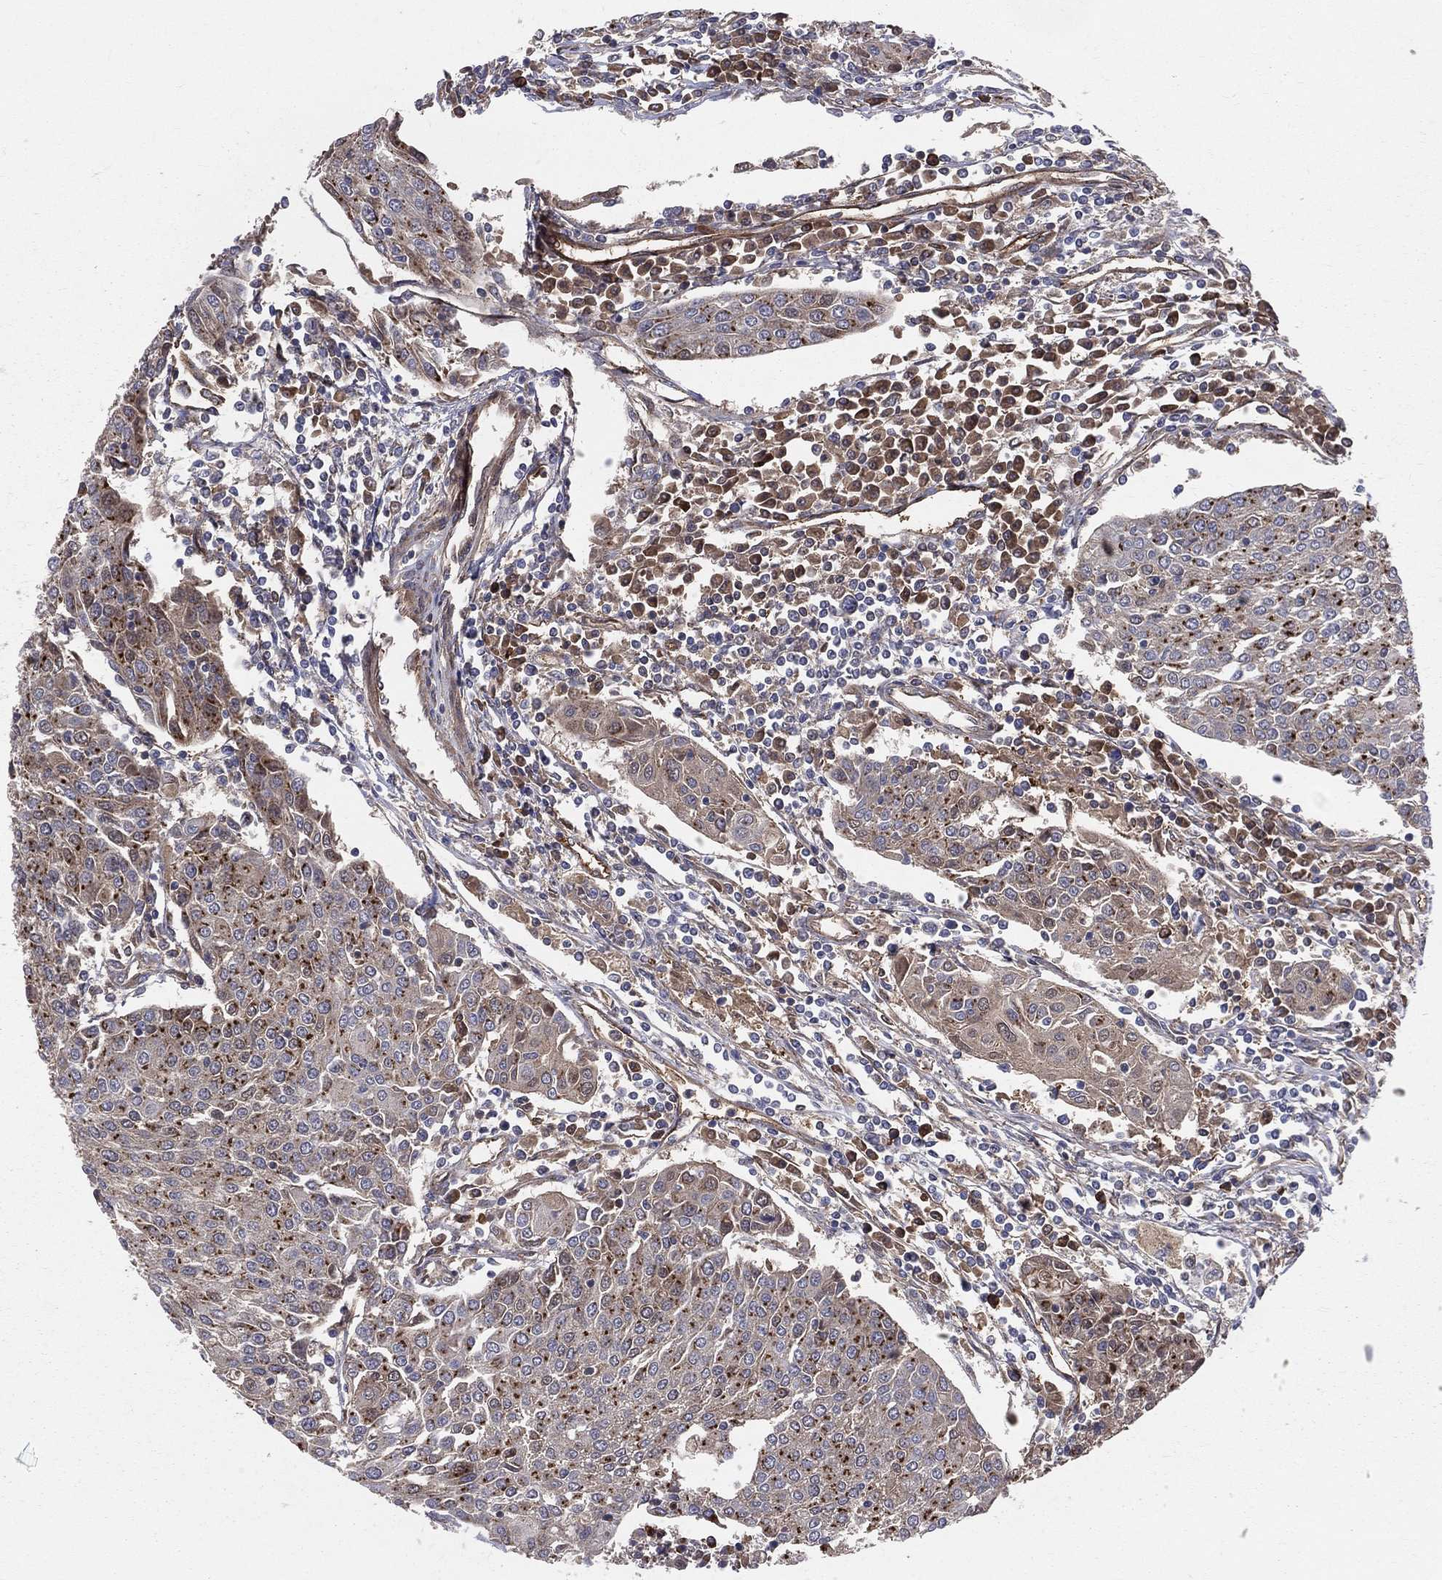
{"staining": {"intensity": "moderate", "quantity": "<25%", "location": "cytoplasmic/membranous"}, "tissue": "urothelial cancer", "cell_type": "Tumor cells", "image_type": "cancer", "snomed": [{"axis": "morphology", "description": "Urothelial carcinoma, High grade"}, {"axis": "topography", "description": "Urinary bladder"}], "caption": "DAB (3,3'-diaminobenzidine) immunohistochemical staining of urothelial carcinoma (high-grade) reveals moderate cytoplasmic/membranous protein positivity in approximately <25% of tumor cells. (IHC, brightfield microscopy, high magnification).", "gene": "ENTPD1", "patient": {"sex": "female", "age": 85}}